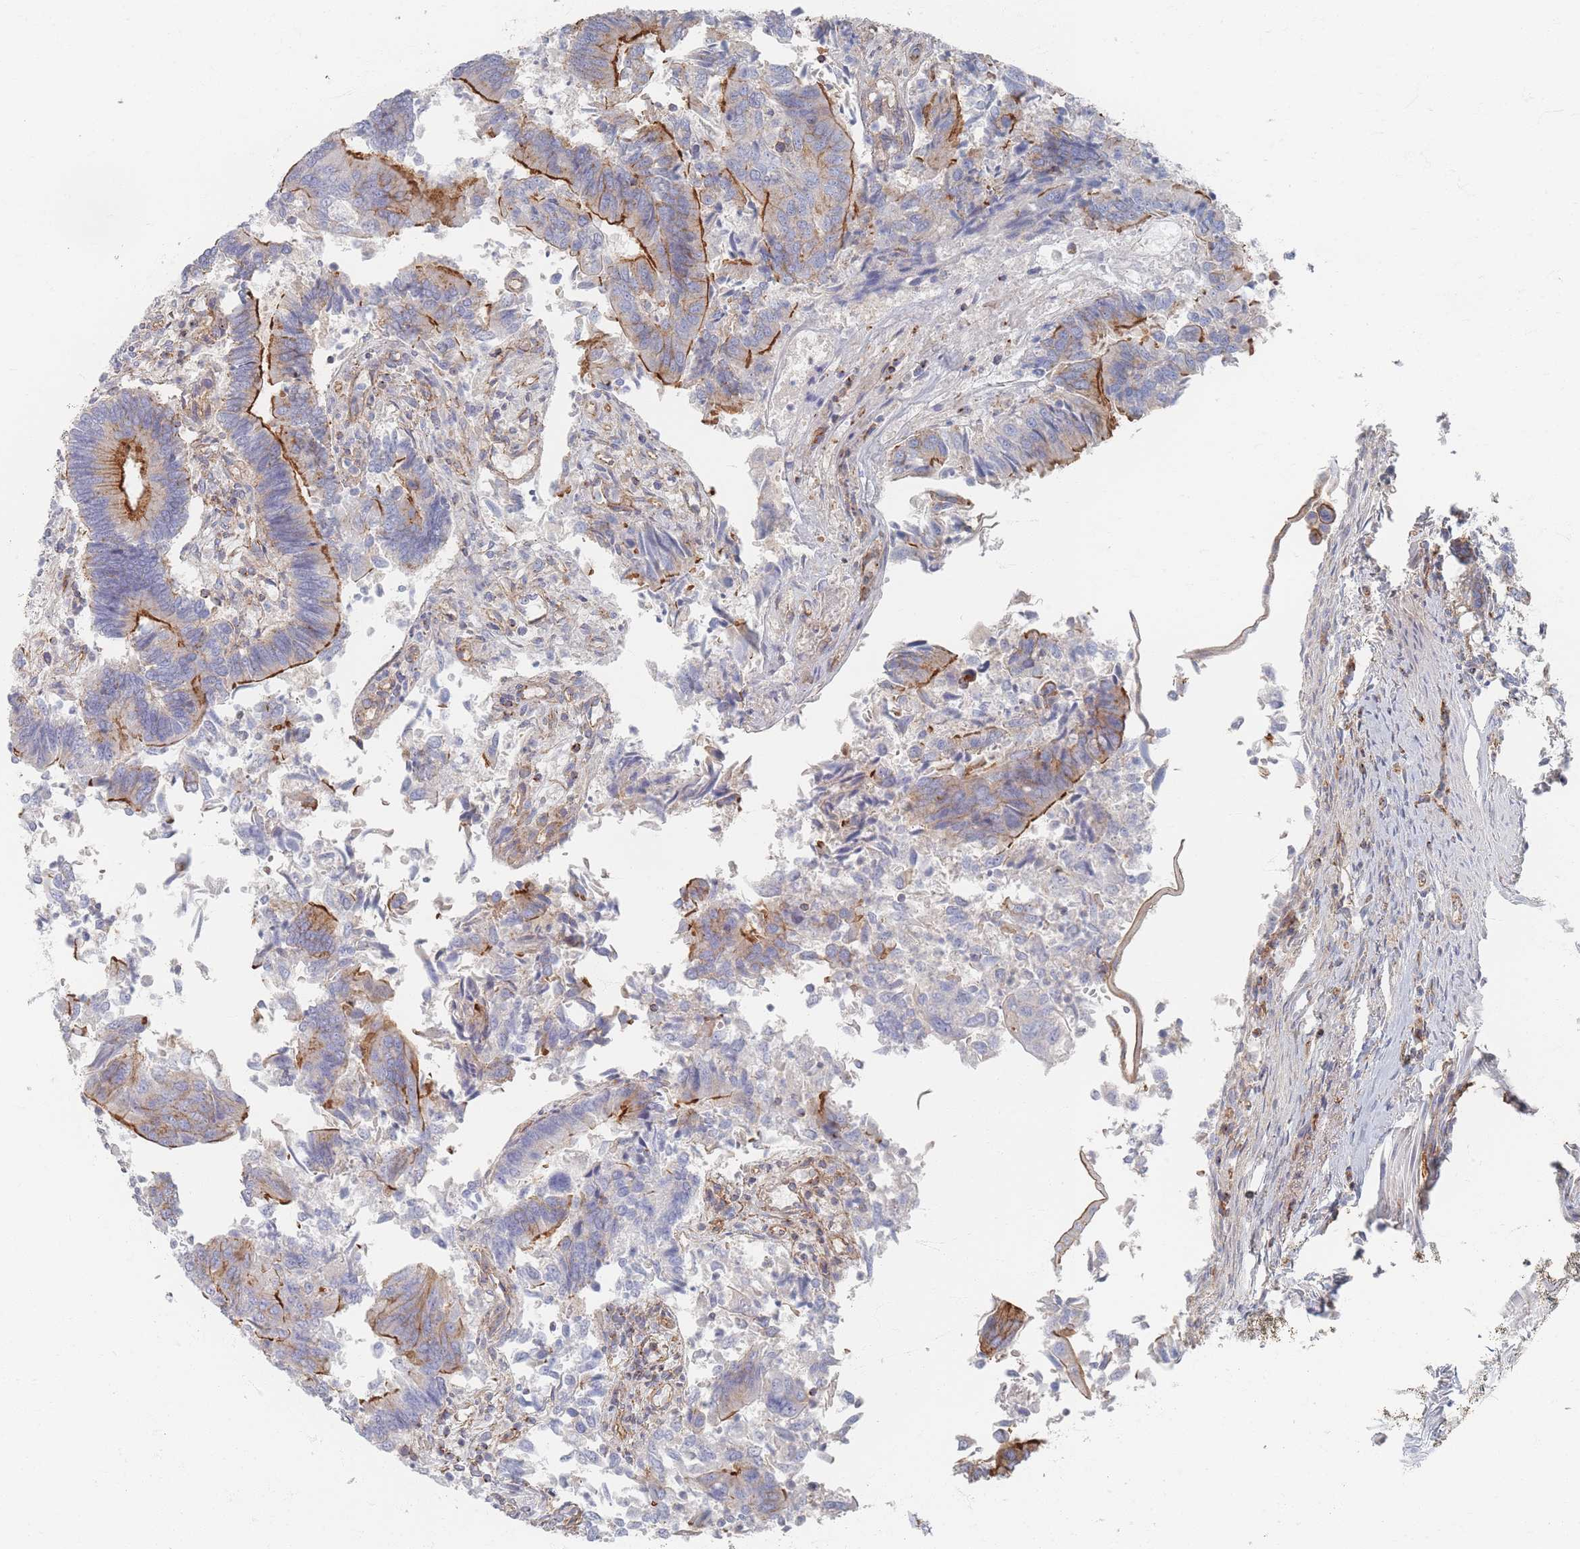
{"staining": {"intensity": "moderate", "quantity": "25%-75%", "location": "cytoplasmic/membranous"}, "tissue": "colorectal cancer", "cell_type": "Tumor cells", "image_type": "cancer", "snomed": [{"axis": "morphology", "description": "Adenocarcinoma, NOS"}, {"axis": "topography", "description": "Colon"}], "caption": "A histopathology image of colorectal adenocarcinoma stained for a protein exhibits moderate cytoplasmic/membranous brown staining in tumor cells. (DAB IHC with brightfield microscopy, high magnification).", "gene": "GNB1", "patient": {"sex": "female", "age": 67}}